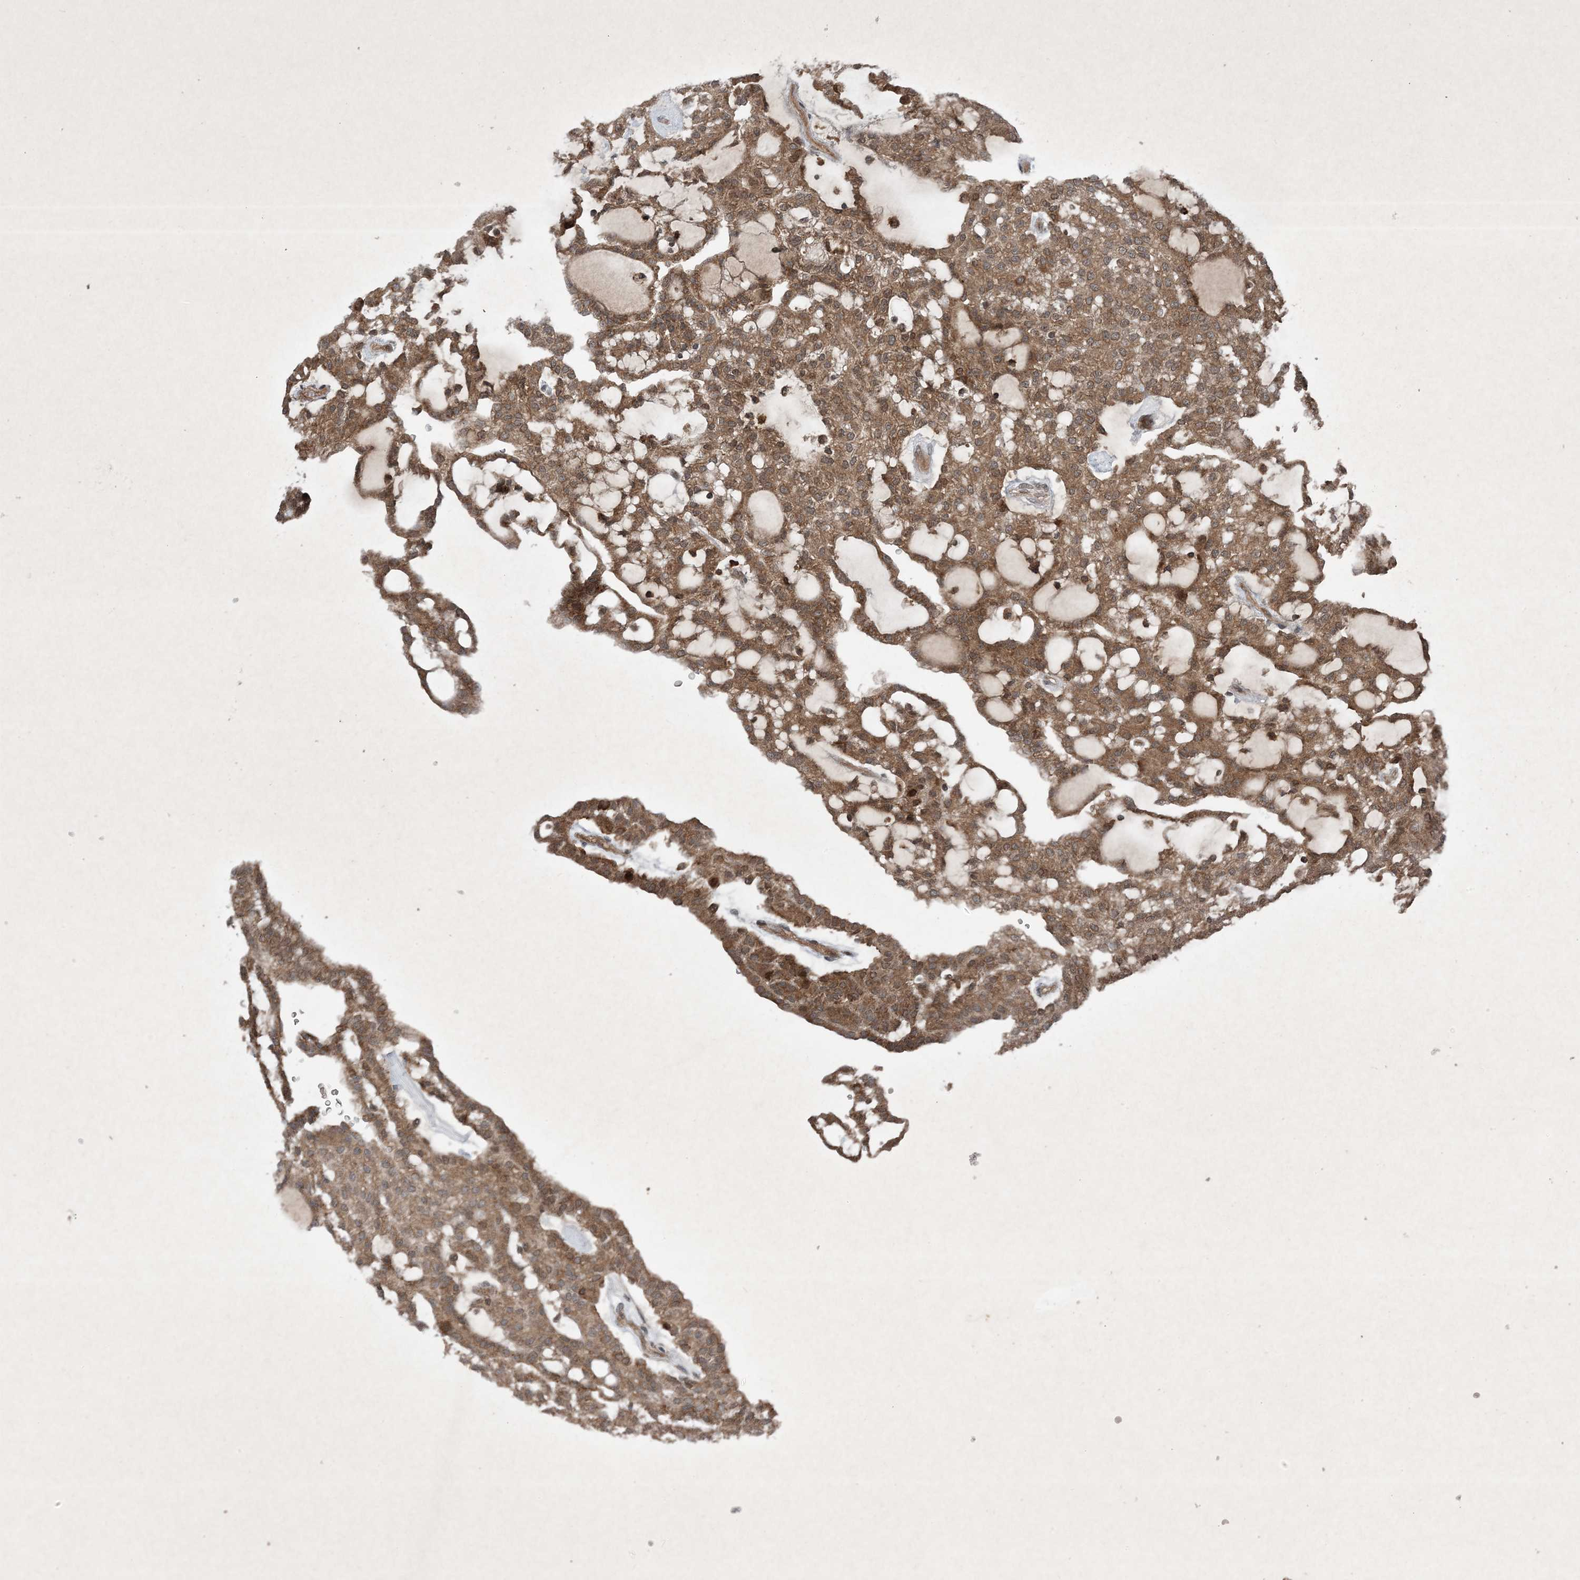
{"staining": {"intensity": "strong", "quantity": ">75%", "location": "cytoplasmic/membranous"}, "tissue": "renal cancer", "cell_type": "Tumor cells", "image_type": "cancer", "snomed": [{"axis": "morphology", "description": "Adenocarcinoma, NOS"}, {"axis": "topography", "description": "Kidney"}], "caption": "This micrograph shows immunohistochemistry (IHC) staining of human renal cancer (adenocarcinoma), with high strong cytoplasmic/membranous staining in approximately >75% of tumor cells.", "gene": "GNG5", "patient": {"sex": "male", "age": 63}}